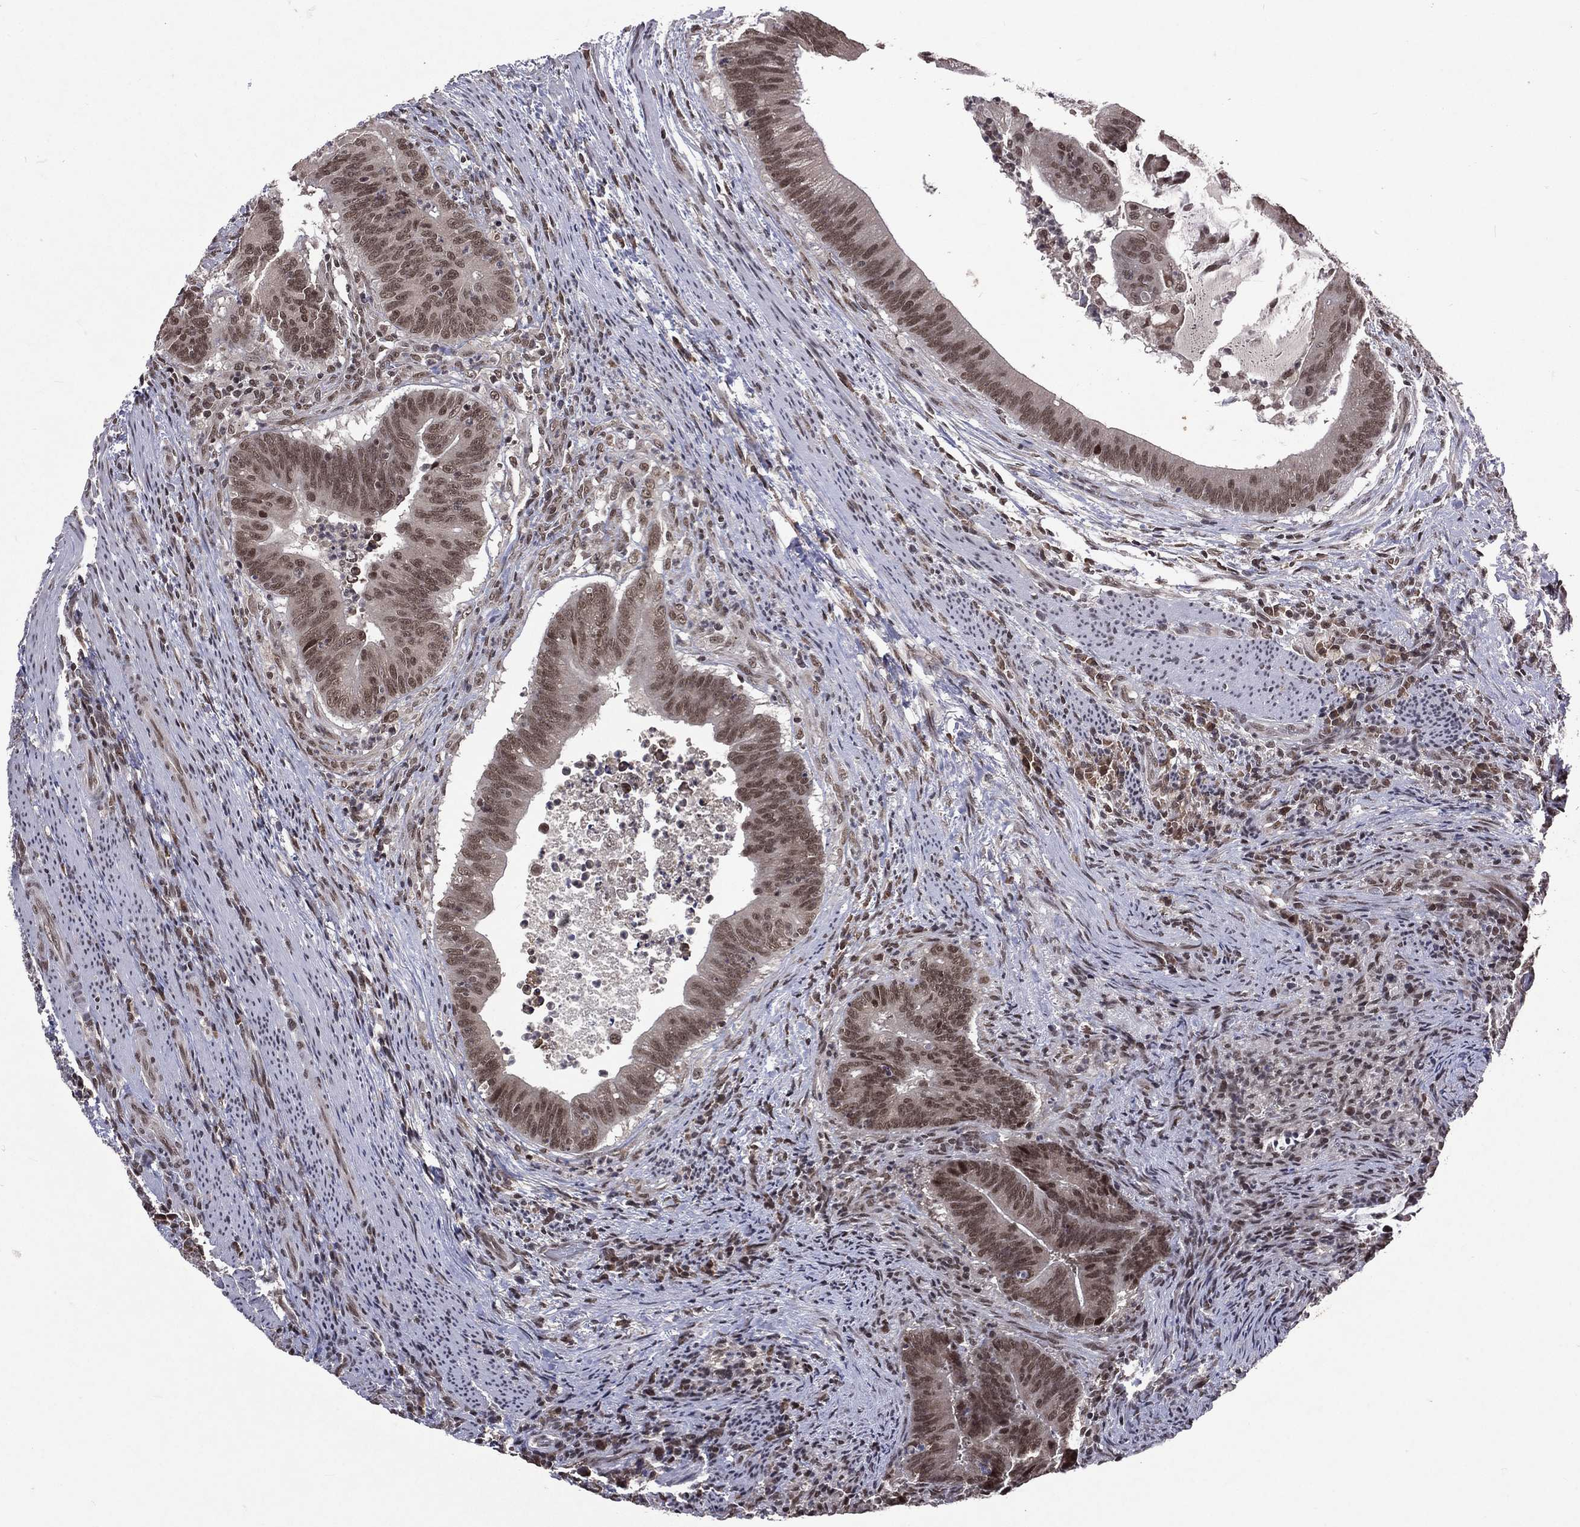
{"staining": {"intensity": "moderate", "quantity": "25%-75%", "location": "nuclear"}, "tissue": "colorectal cancer", "cell_type": "Tumor cells", "image_type": "cancer", "snomed": [{"axis": "morphology", "description": "Adenocarcinoma, NOS"}, {"axis": "topography", "description": "Colon"}], "caption": "Colorectal cancer (adenocarcinoma) tissue demonstrates moderate nuclear positivity in approximately 25%-75% of tumor cells, visualized by immunohistochemistry.", "gene": "DMAP1", "patient": {"sex": "female", "age": 87}}